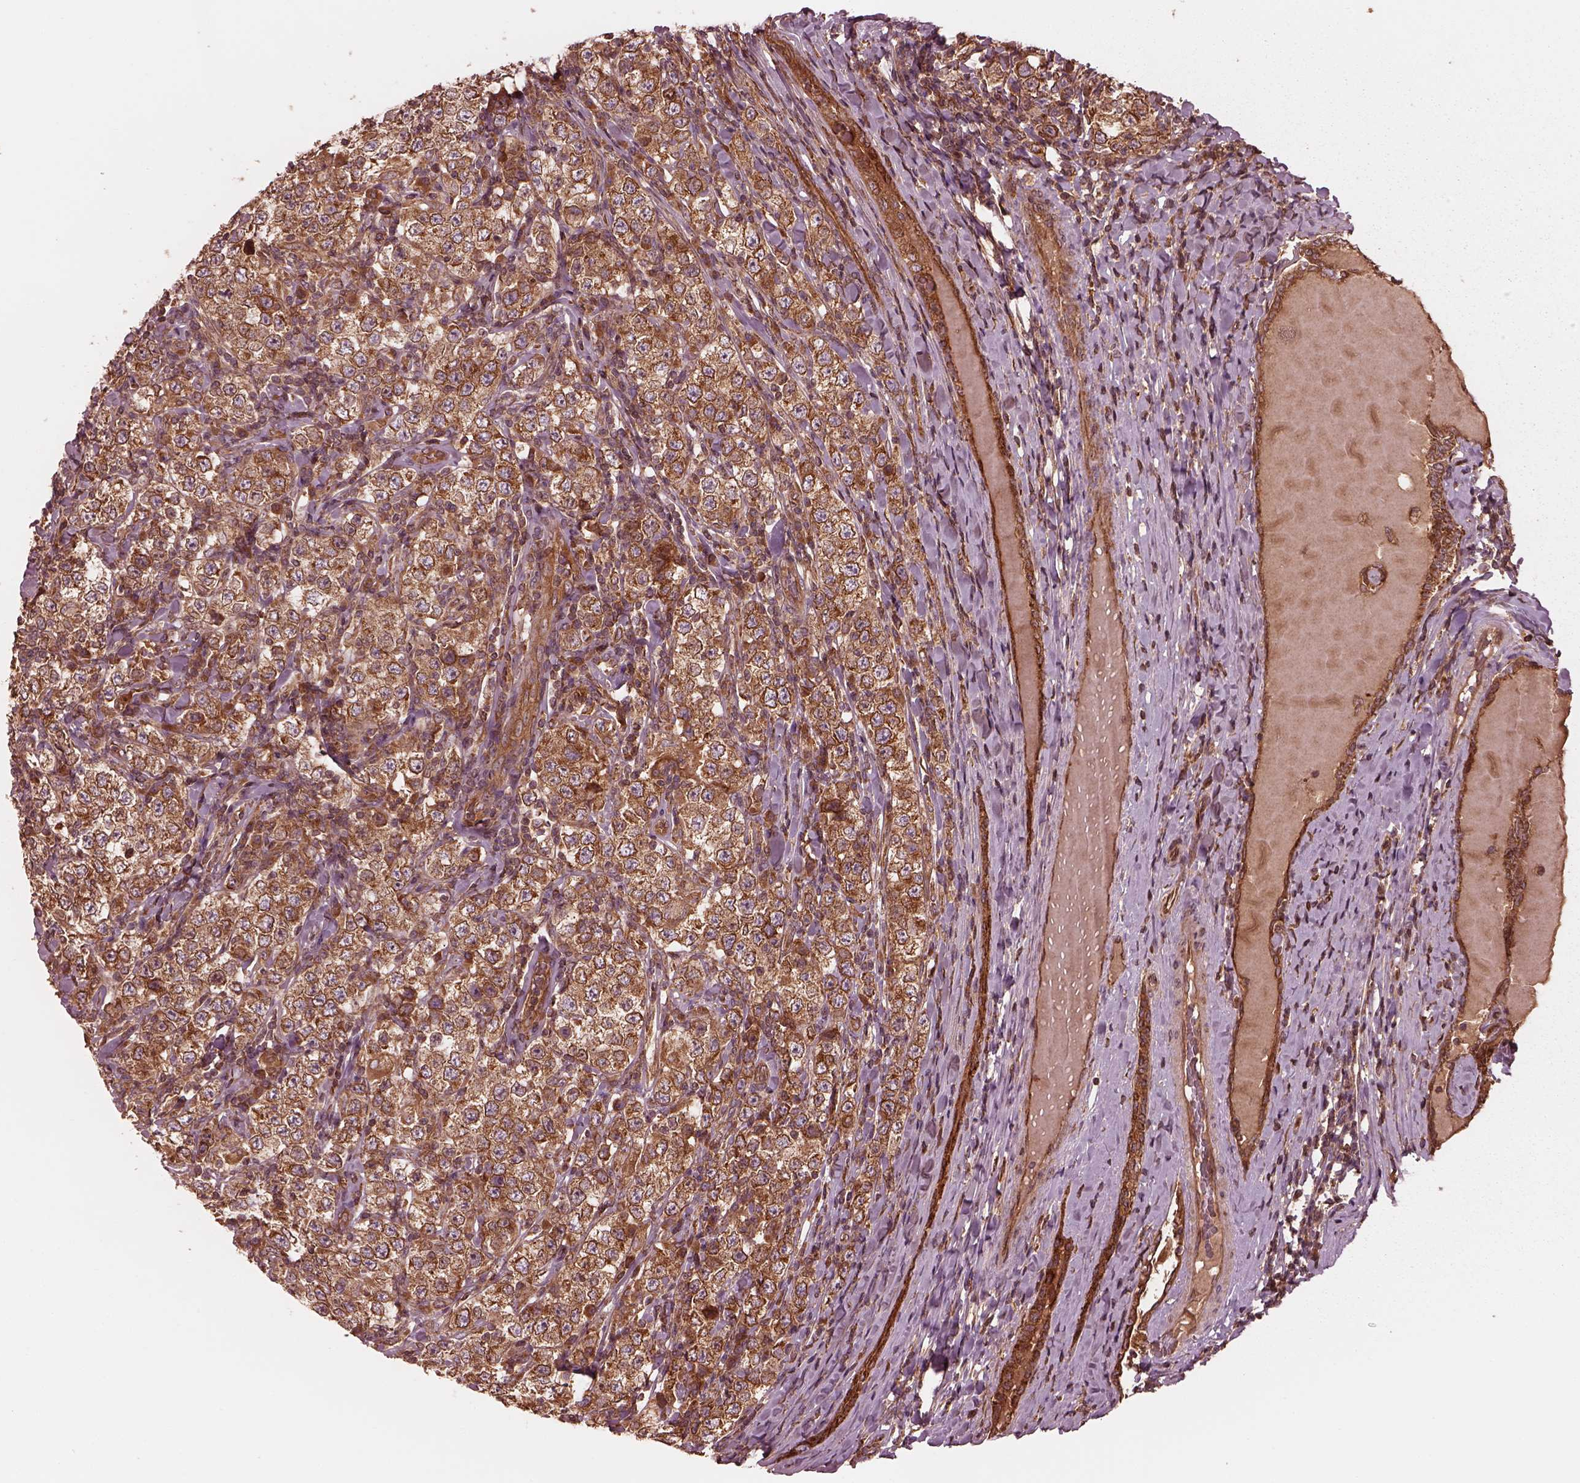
{"staining": {"intensity": "moderate", "quantity": ">75%", "location": "cytoplasmic/membranous"}, "tissue": "testis cancer", "cell_type": "Tumor cells", "image_type": "cancer", "snomed": [{"axis": "morphology", "description": "Seminoma, NOS"}, {"axis": "morphology", "description": "Carcinoma, Embryonal, NOS"}, {"axis": "topography", "description": "Testis"}], "caption": "Testis seminoma stained for a protein reveals moderate cytoplasmic/membranous positivity in tumor cells.", "gene": "PIK3R2", "patient": {"sex": "male", "age": 41}}